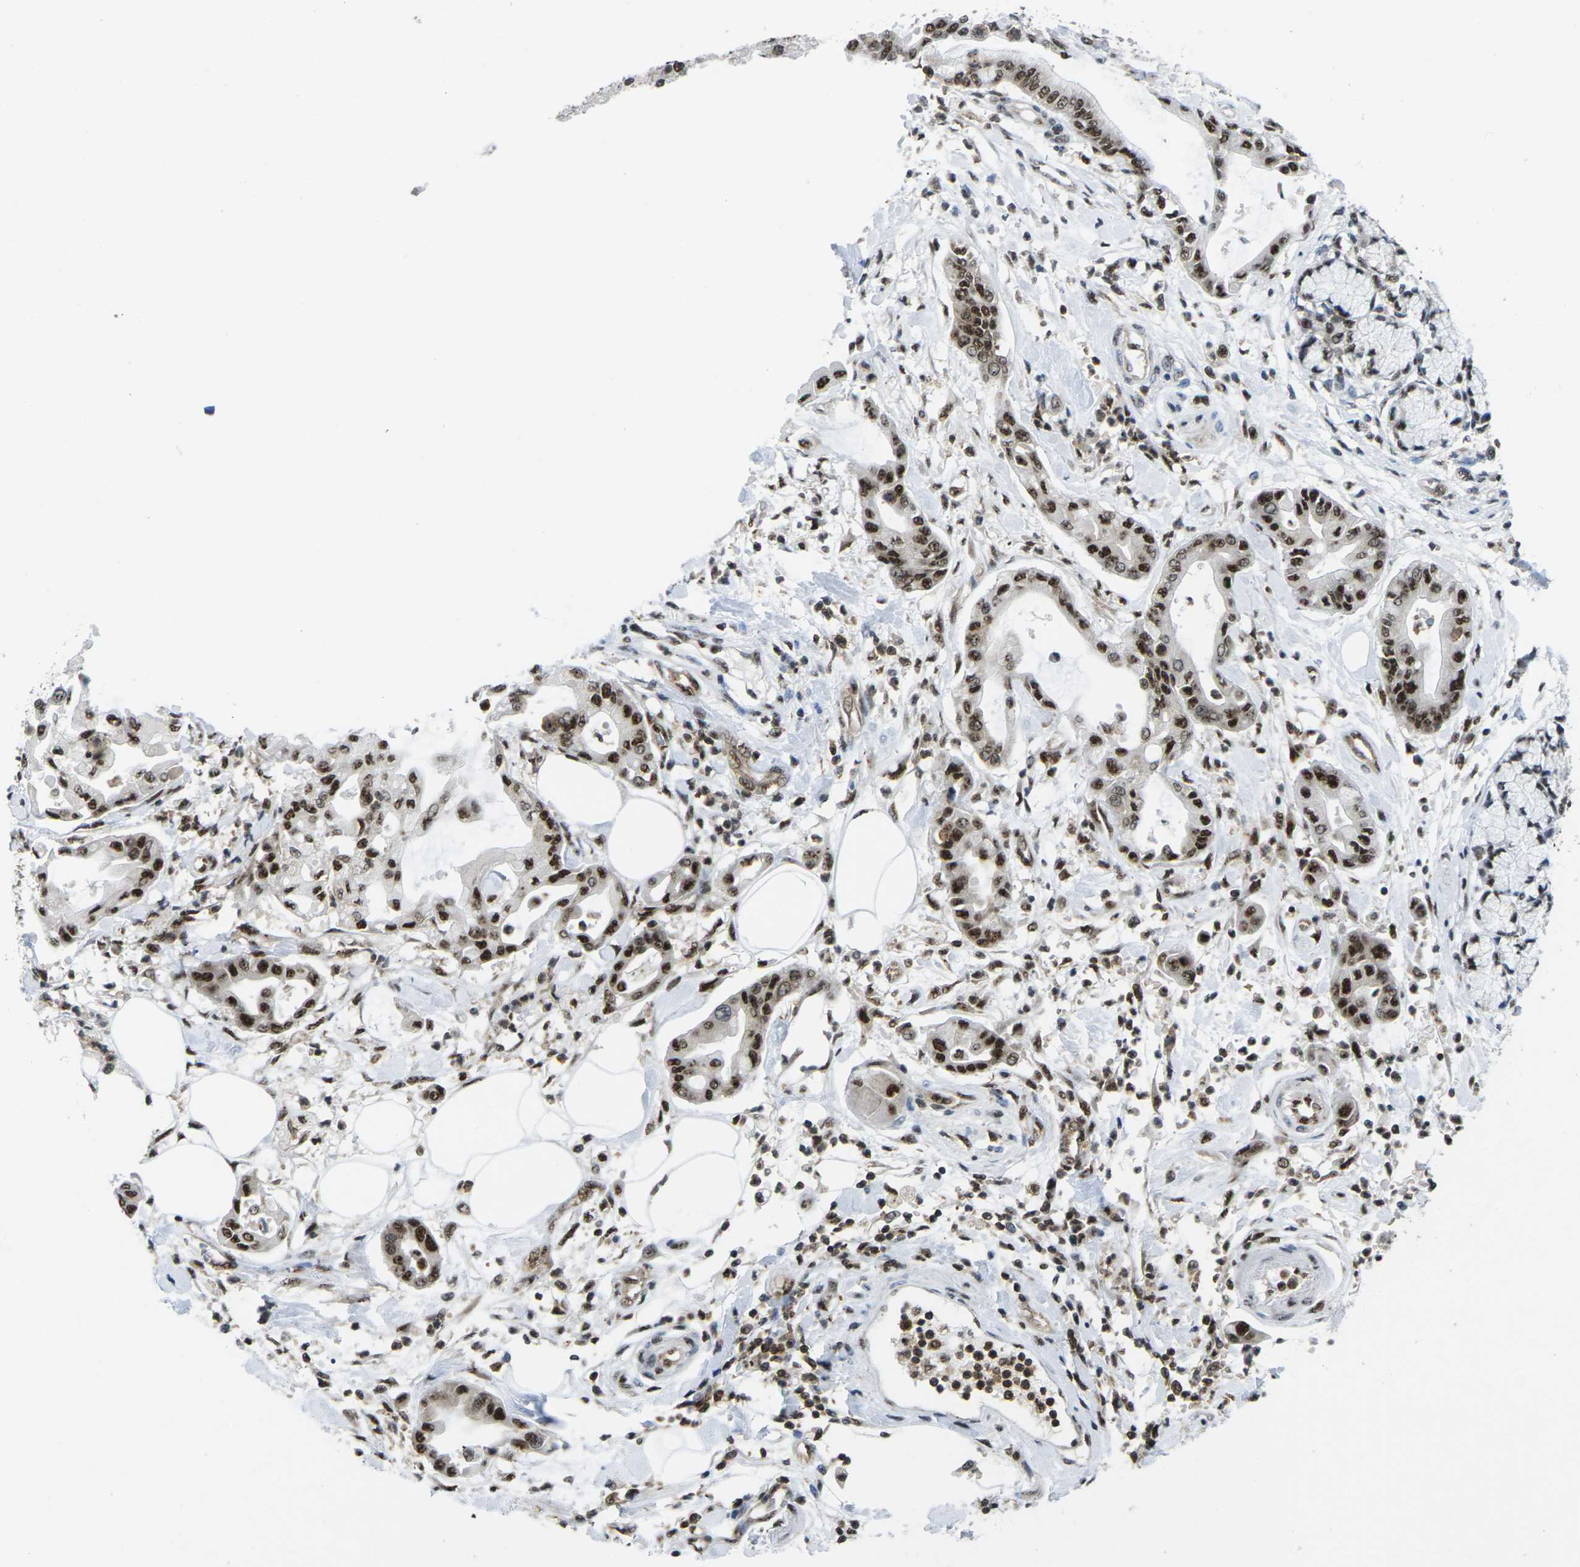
{"staining": {"intensity": "strong", "quantity": ">75%", "location": "nuclear"}, "tissue": "pancreatic cancer", "cell_type": "Tumor cells", "image_type": "cancer", "snomed": [{"axis": "morphology", "description": "Adenocarcinoma, NOS"}, {"axis": "morphology", "description": "Adenocarcinoma, metastatic, NOS"}, {"axis": "topography", "description": "Lymph node"}, {"axis": "topography", "description": "Pancreas"}, {"axis": "topography", "description": "Duodenum"}], "caption": "Approximately >75% of tumor cells in human metastatic adenocarcinoma (pancreatic) exhibit strong nuclear protein positivity as visualized by brown immunohistochemical staining.", "gene": "MAGOH", "patient": {"sex": "female", "age": 64}}